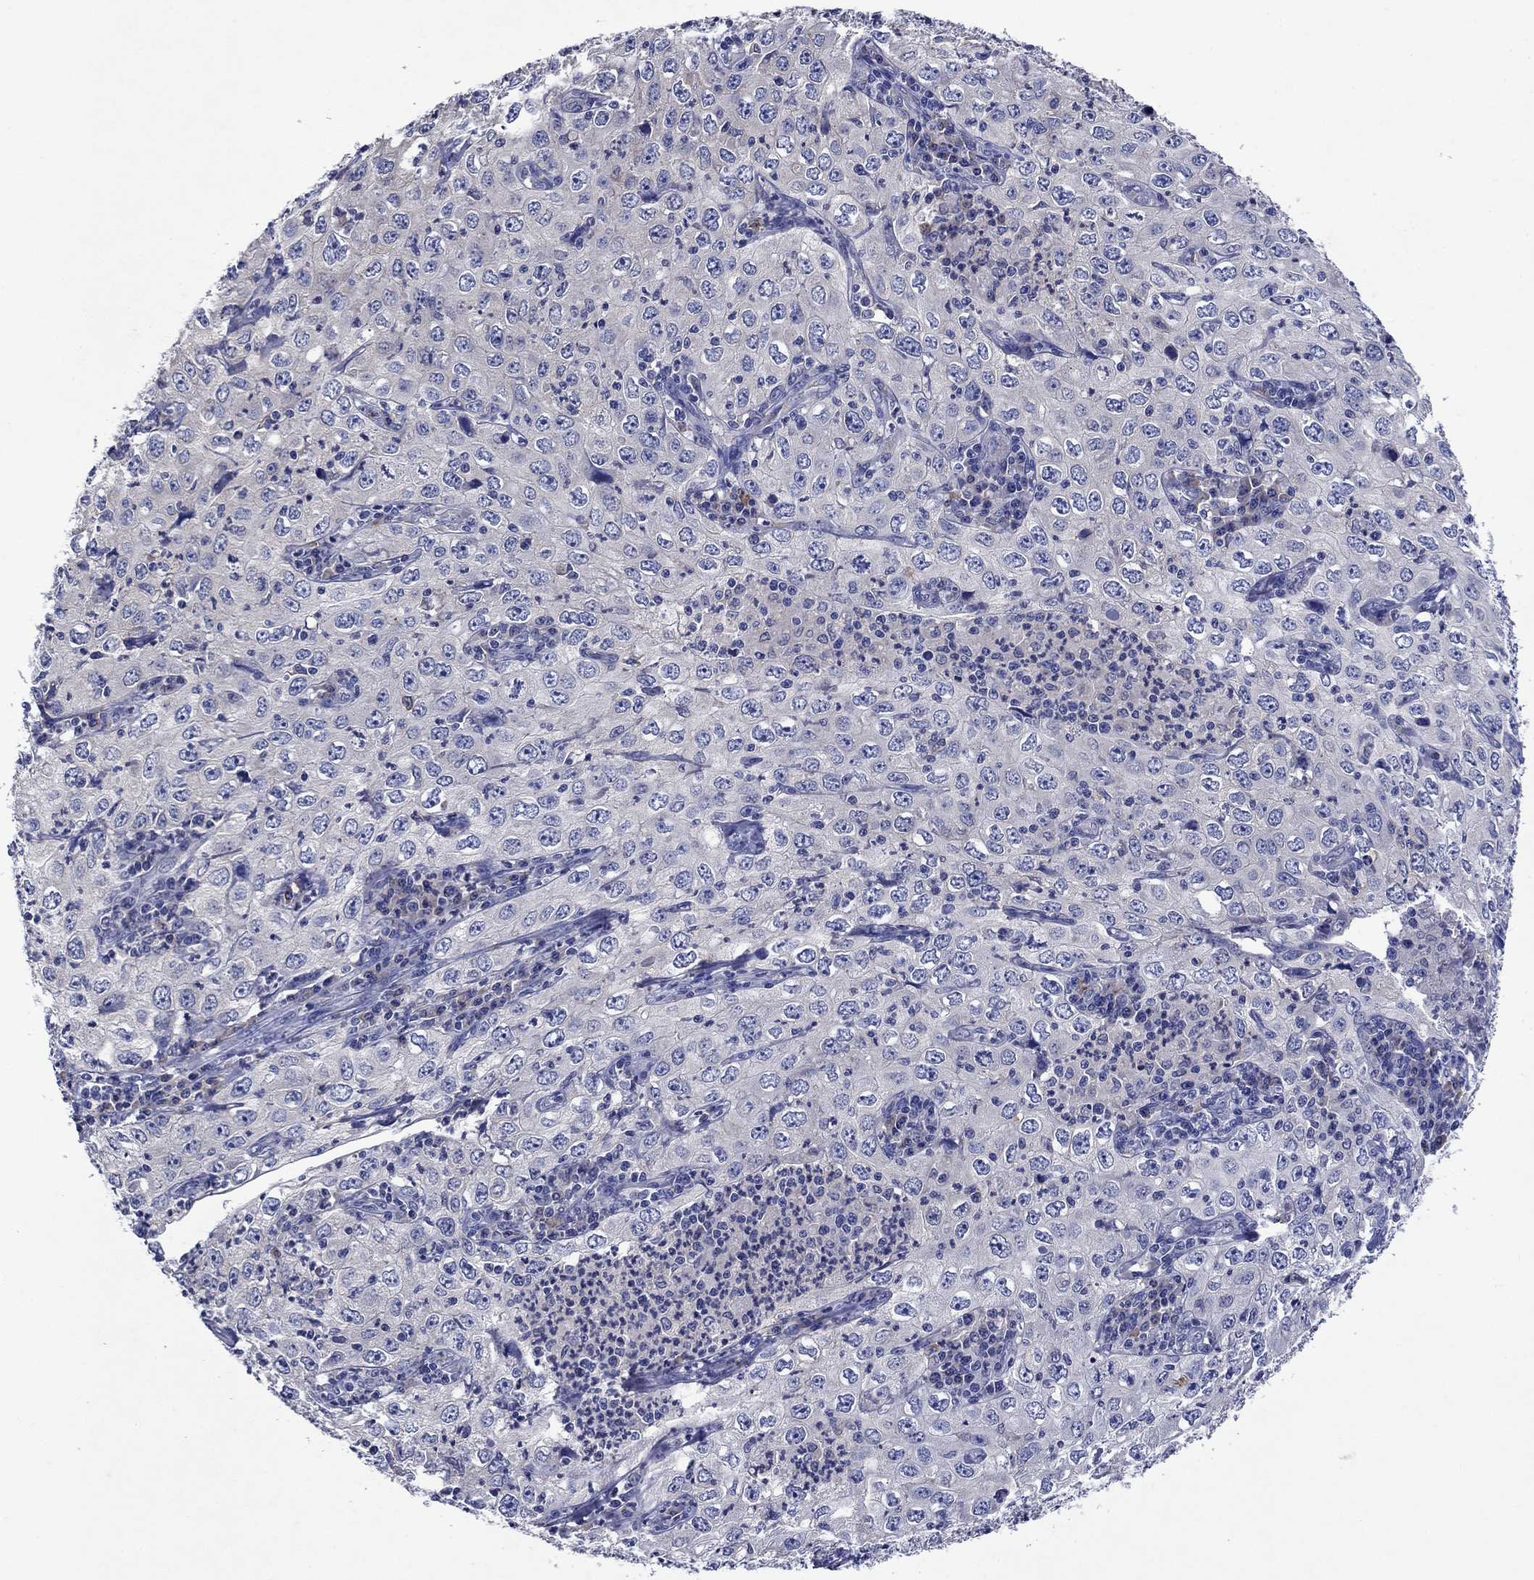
{"staining": {"intensity": "negative", "quantity": "none", "location": "none"}, "tissue": "cervical cancer", "cell_type": "Tumor cells", "image_type": "cancer", "snomed": [{"axis": "morphology", "description": "Squamous cell carcinoma, NOS"}, {"axis": "topography", "description": "Cervix"}], "caption": "High power microscopy micrograph of an immunohistochemistry histopathology image of cervical cancer (squamous cell carcinoma), revealing no significant staining in tumor cells.", "gene": "SULT2B1", "patient": {"sex": "female", "age": 24}}